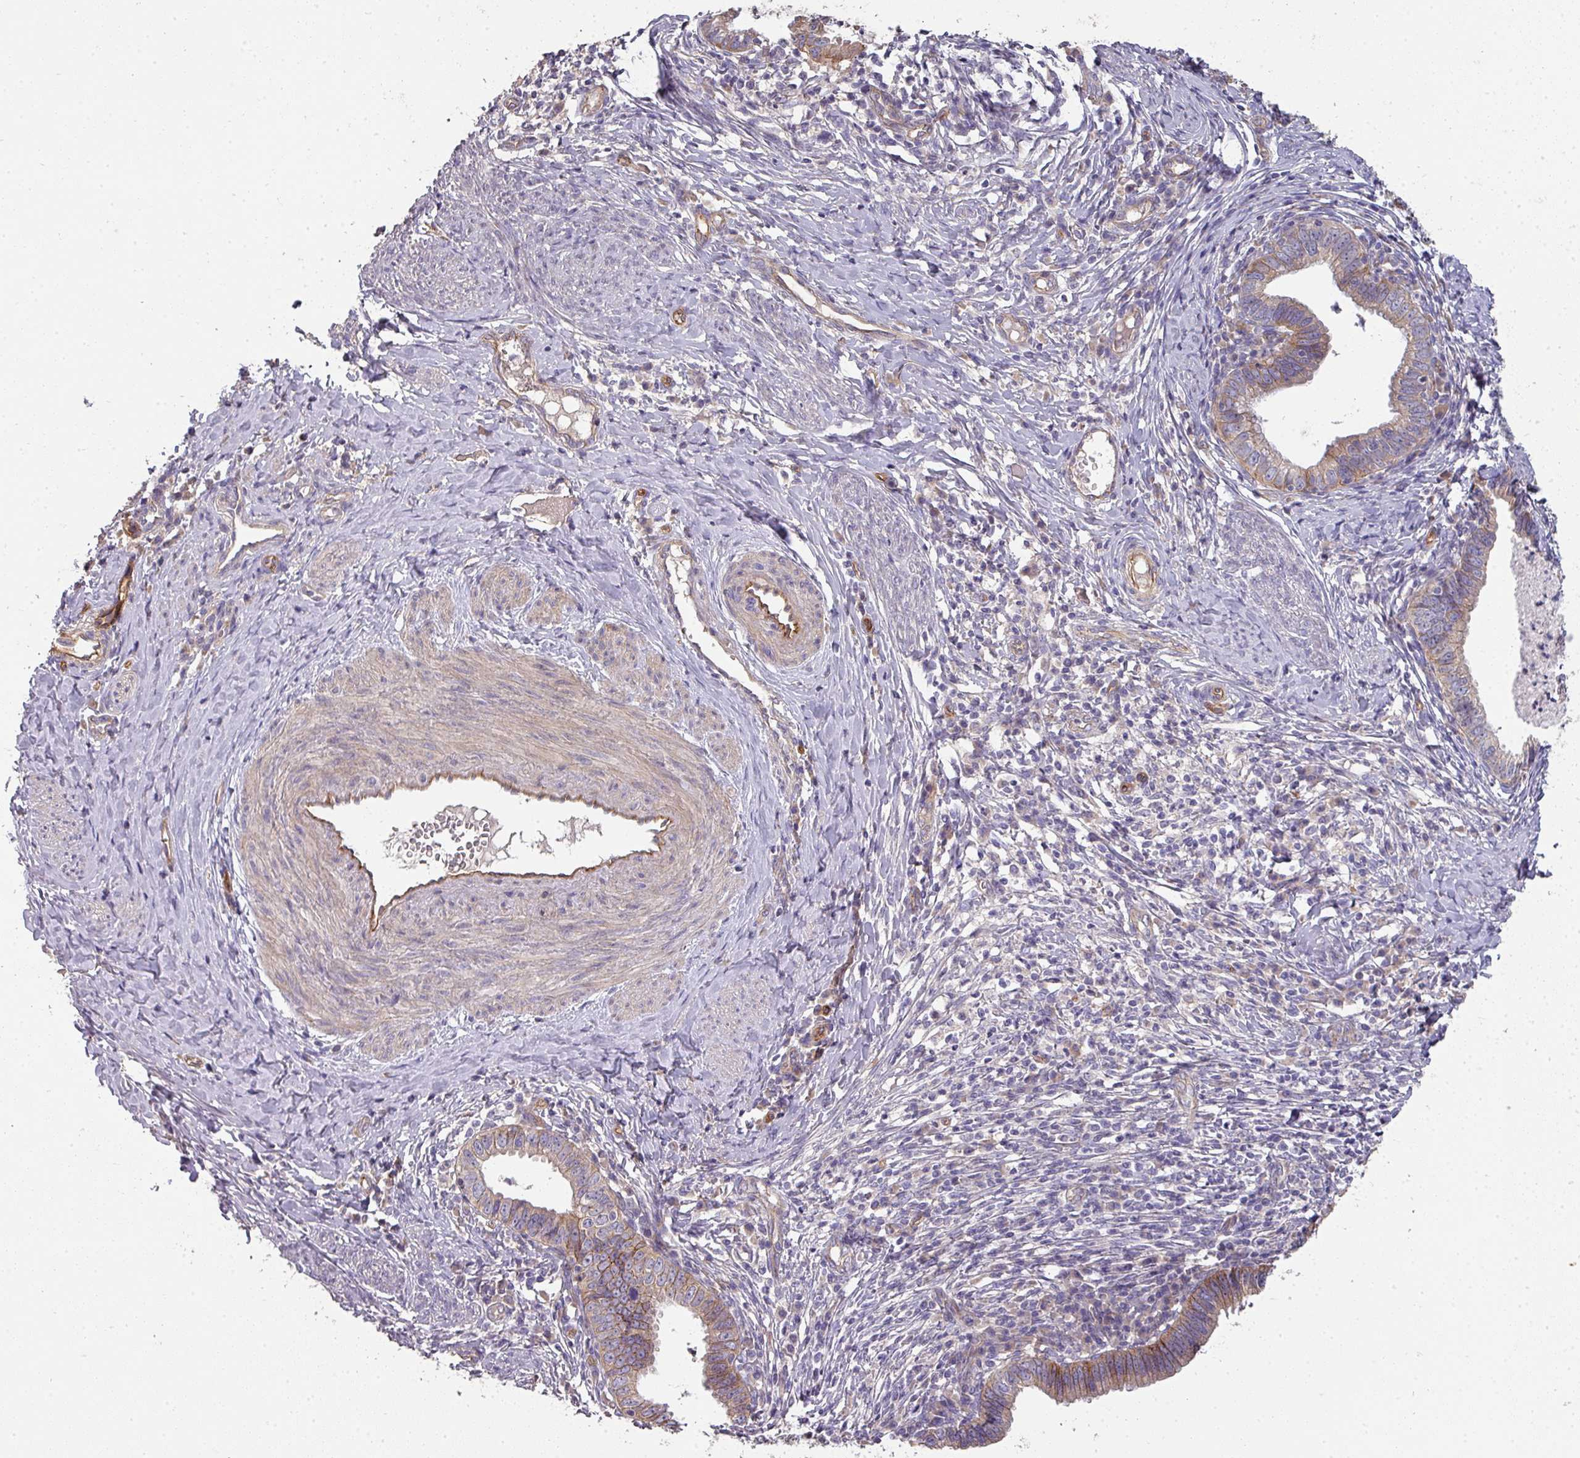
{"staining": {"intensity": "weak", "quantity": "<25%", "location": "cytoplasmic/membranous"}, "tissue": "cervical cancer", "cell_type": "Tumor cells", "image_type": "cancer", "snomed": [{"axis": "morphology", "description": "Adenocarcinoma, NOS"}, {"axis": "topography", "description": "Cervix"}], "caption": "Immunohistochemistry photomicrograph of neoplastic tissue: cervical cancer (adenocarcinoma) stained with DAB (3,3'-diaminobenzidine) reveals no significant protein positivity in tumor cells. (DAB immunohistochemistry (IHC) with hematoxylin counter stain).", "gene": "PCDH1", "patient": {"sex": "female", "age": 36}}